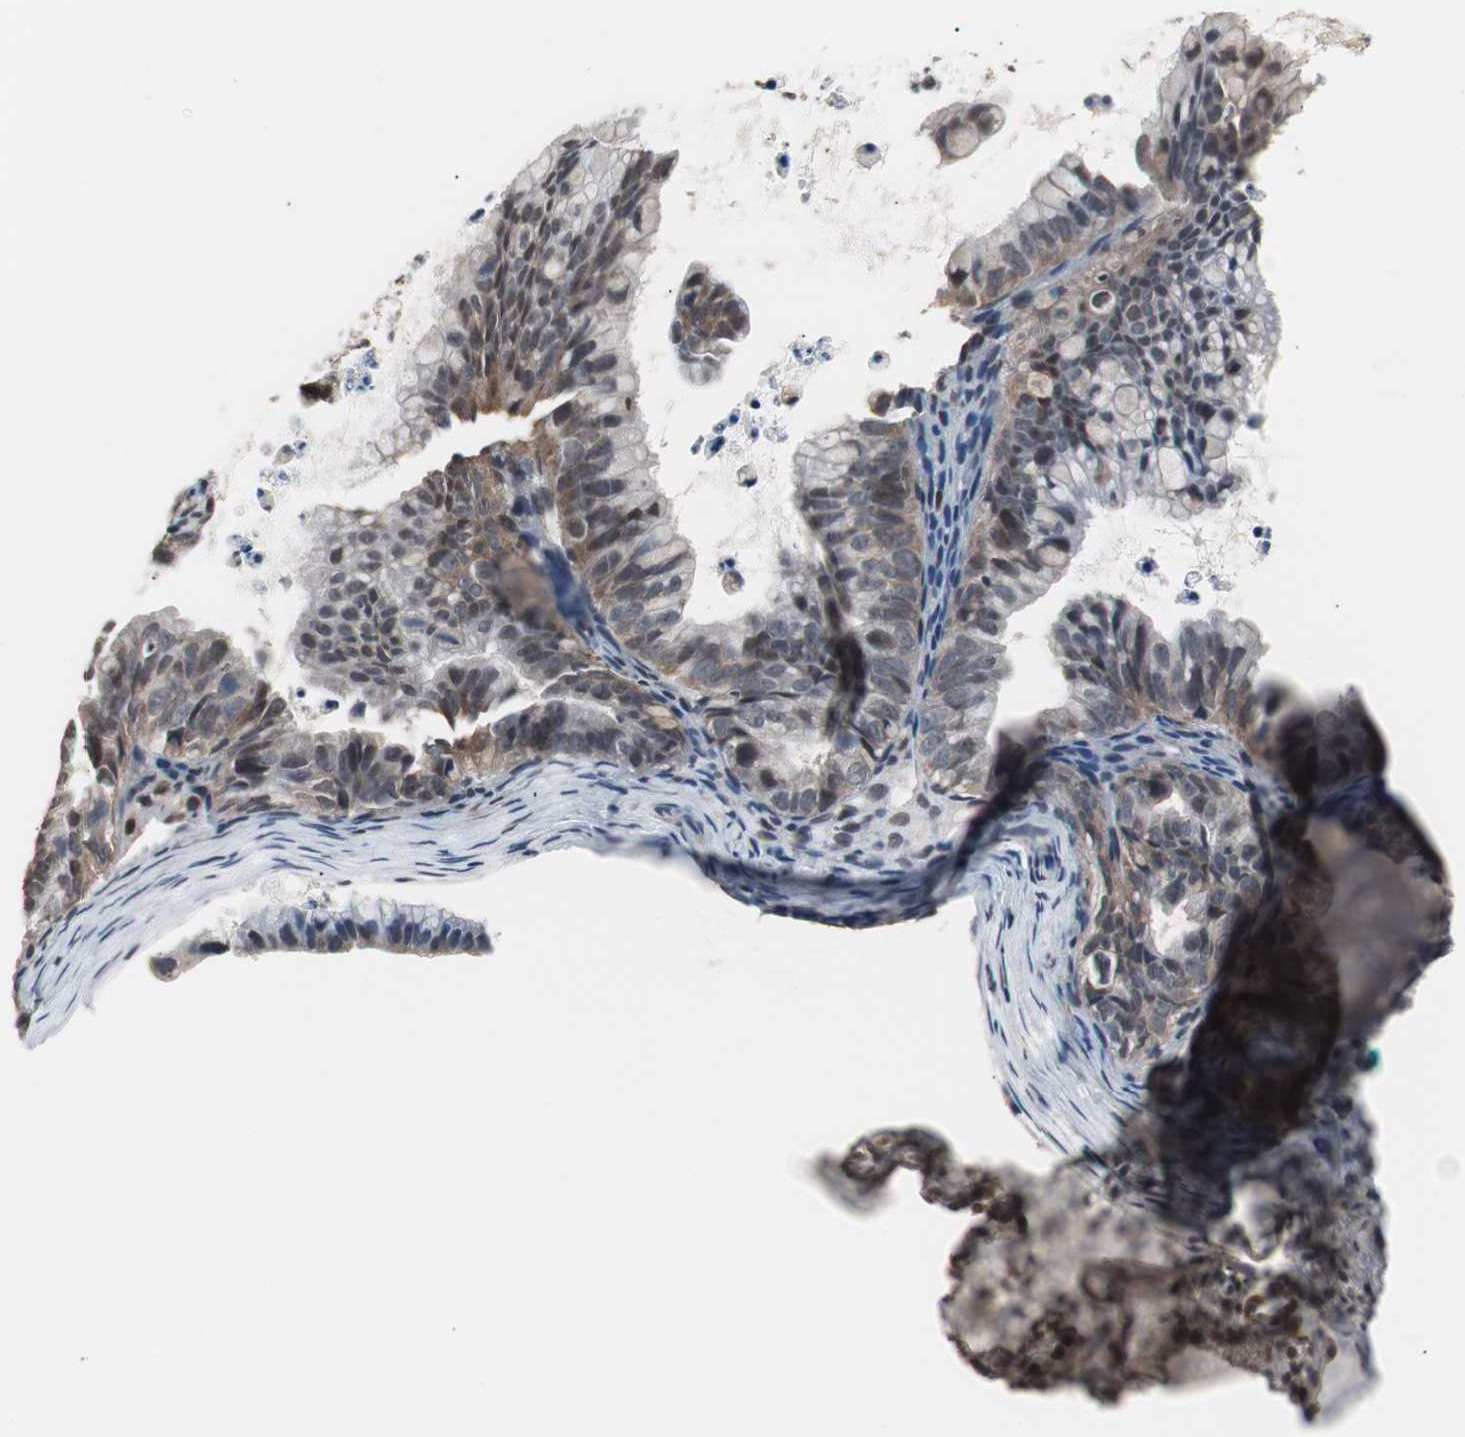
{"staining": {"intensity": "moderate", "quantity": "25%-75%", "location": "cytoplasmic/membranous,nuclear"}, "tissue": "ovarian cancer", "cell_type": "Tumor cells", "image_type": "cancer", "snomed": [{"axis": "morphology", "description": "Cystadenocarcinoma, mucinous, NOS"}, {"axis": "topography", "description": "Ovary"}], "caption": "IHC micrograph of neoplastic tissue: human mucinous cystadenocarcinoma (ovarian) stained using immunohistochemistry demonstrates medium levels of moderate protein expression localized specifically in the cytoplasmic/membranous and nuclear of tumor cells, appearing as a cytoplasmic/membranous and nuclear brown color.", "gene": "TAF7", "patient": {"sex": "female", "age": 36}}